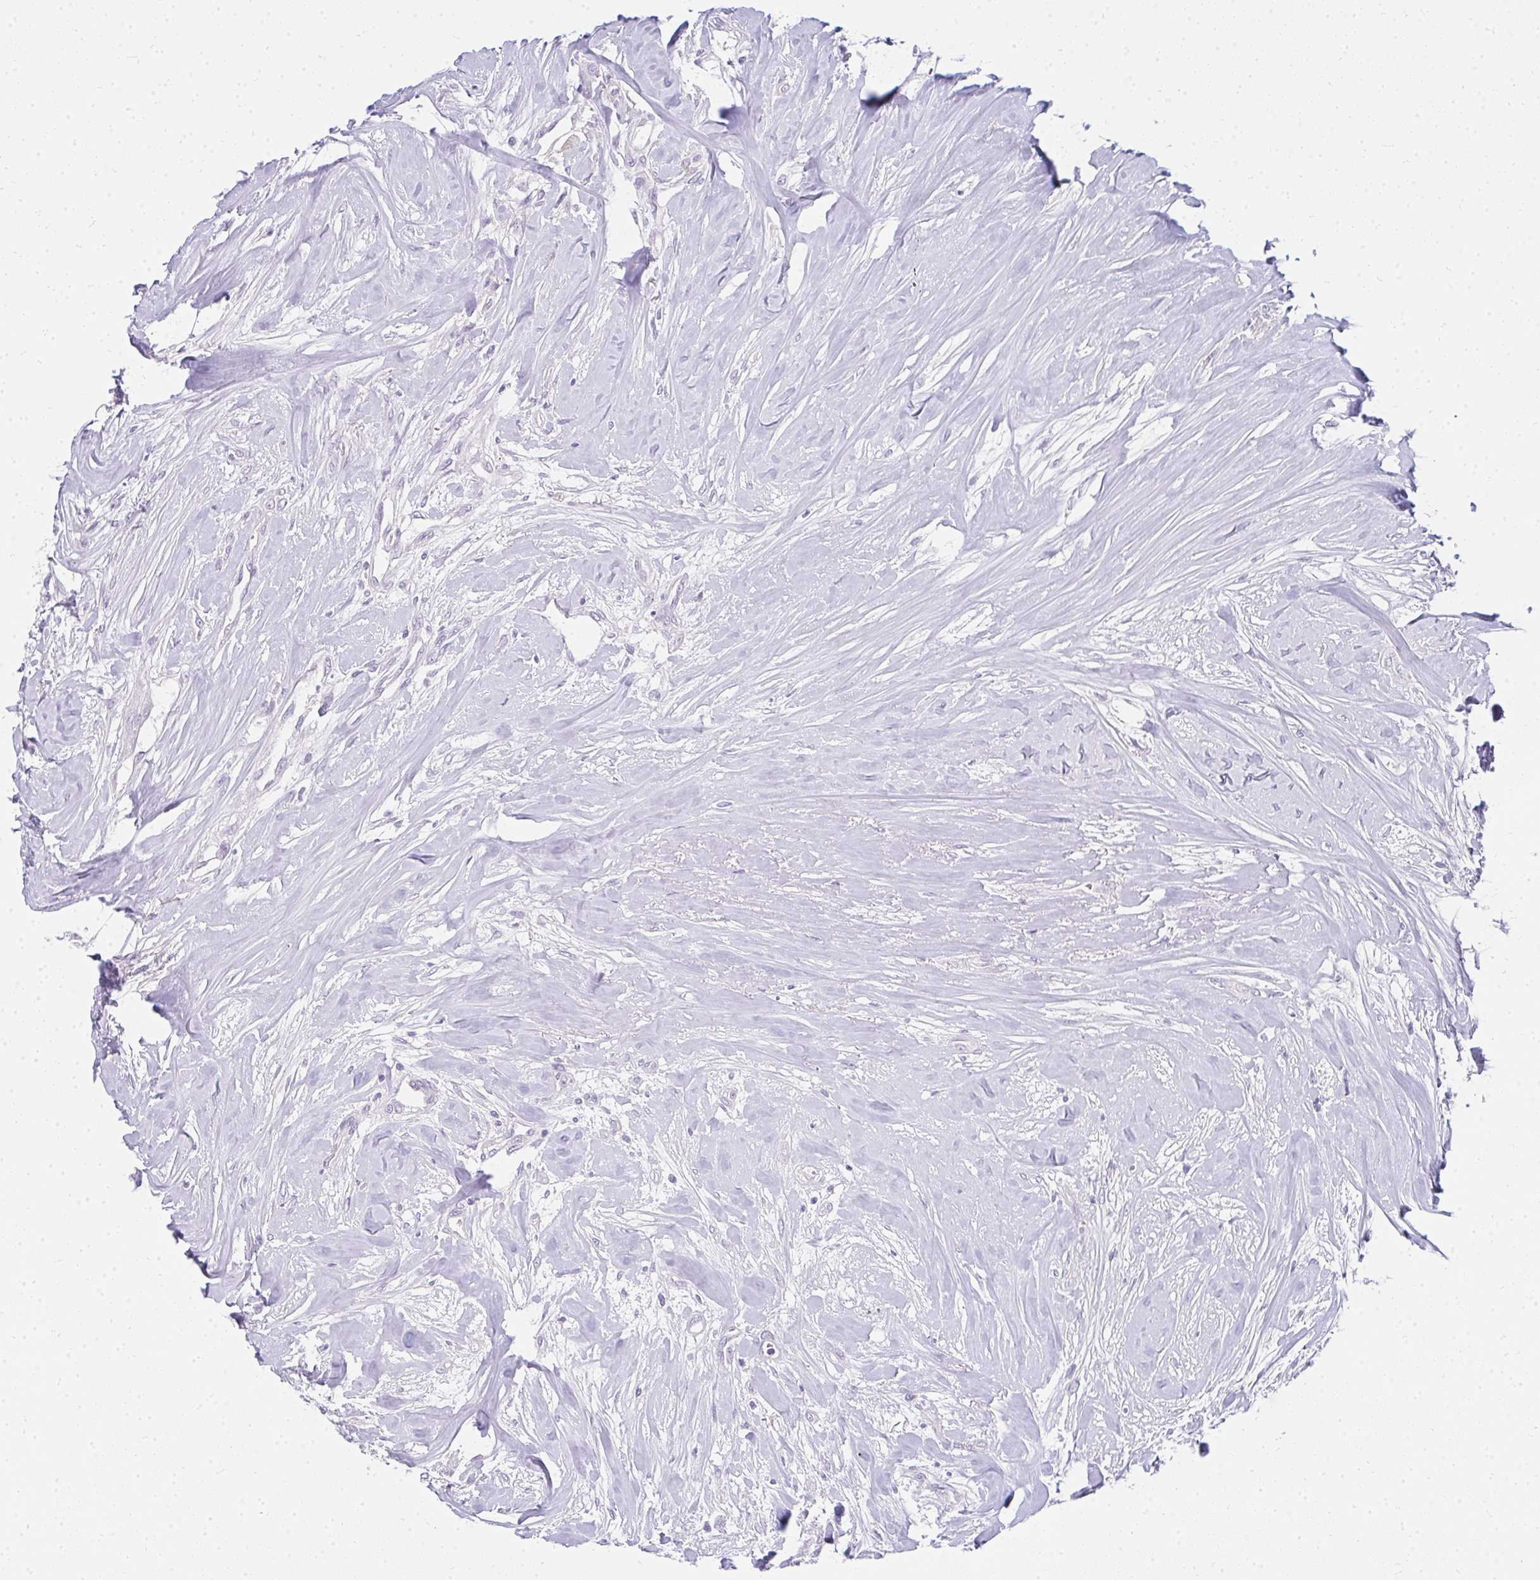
{"staining": {"intensity": "negative", "quantity": "none", "location": "none"}, "tissue": "breast cancer", "cell_type": "Tumor cells", "image_type": "cancer", "snomed": [{"axis": "morphology", "description": "Duct carcinoma"}, {"axis": "topography", "description": "Breast"}], "caption": "Breast cancer (intraductal carcinoma) was stained to show a protein in brown. There is no significant staining in tumor cells.", "gene": "PPP1R3G", "patient": {"sex": "female", "age": 84}}